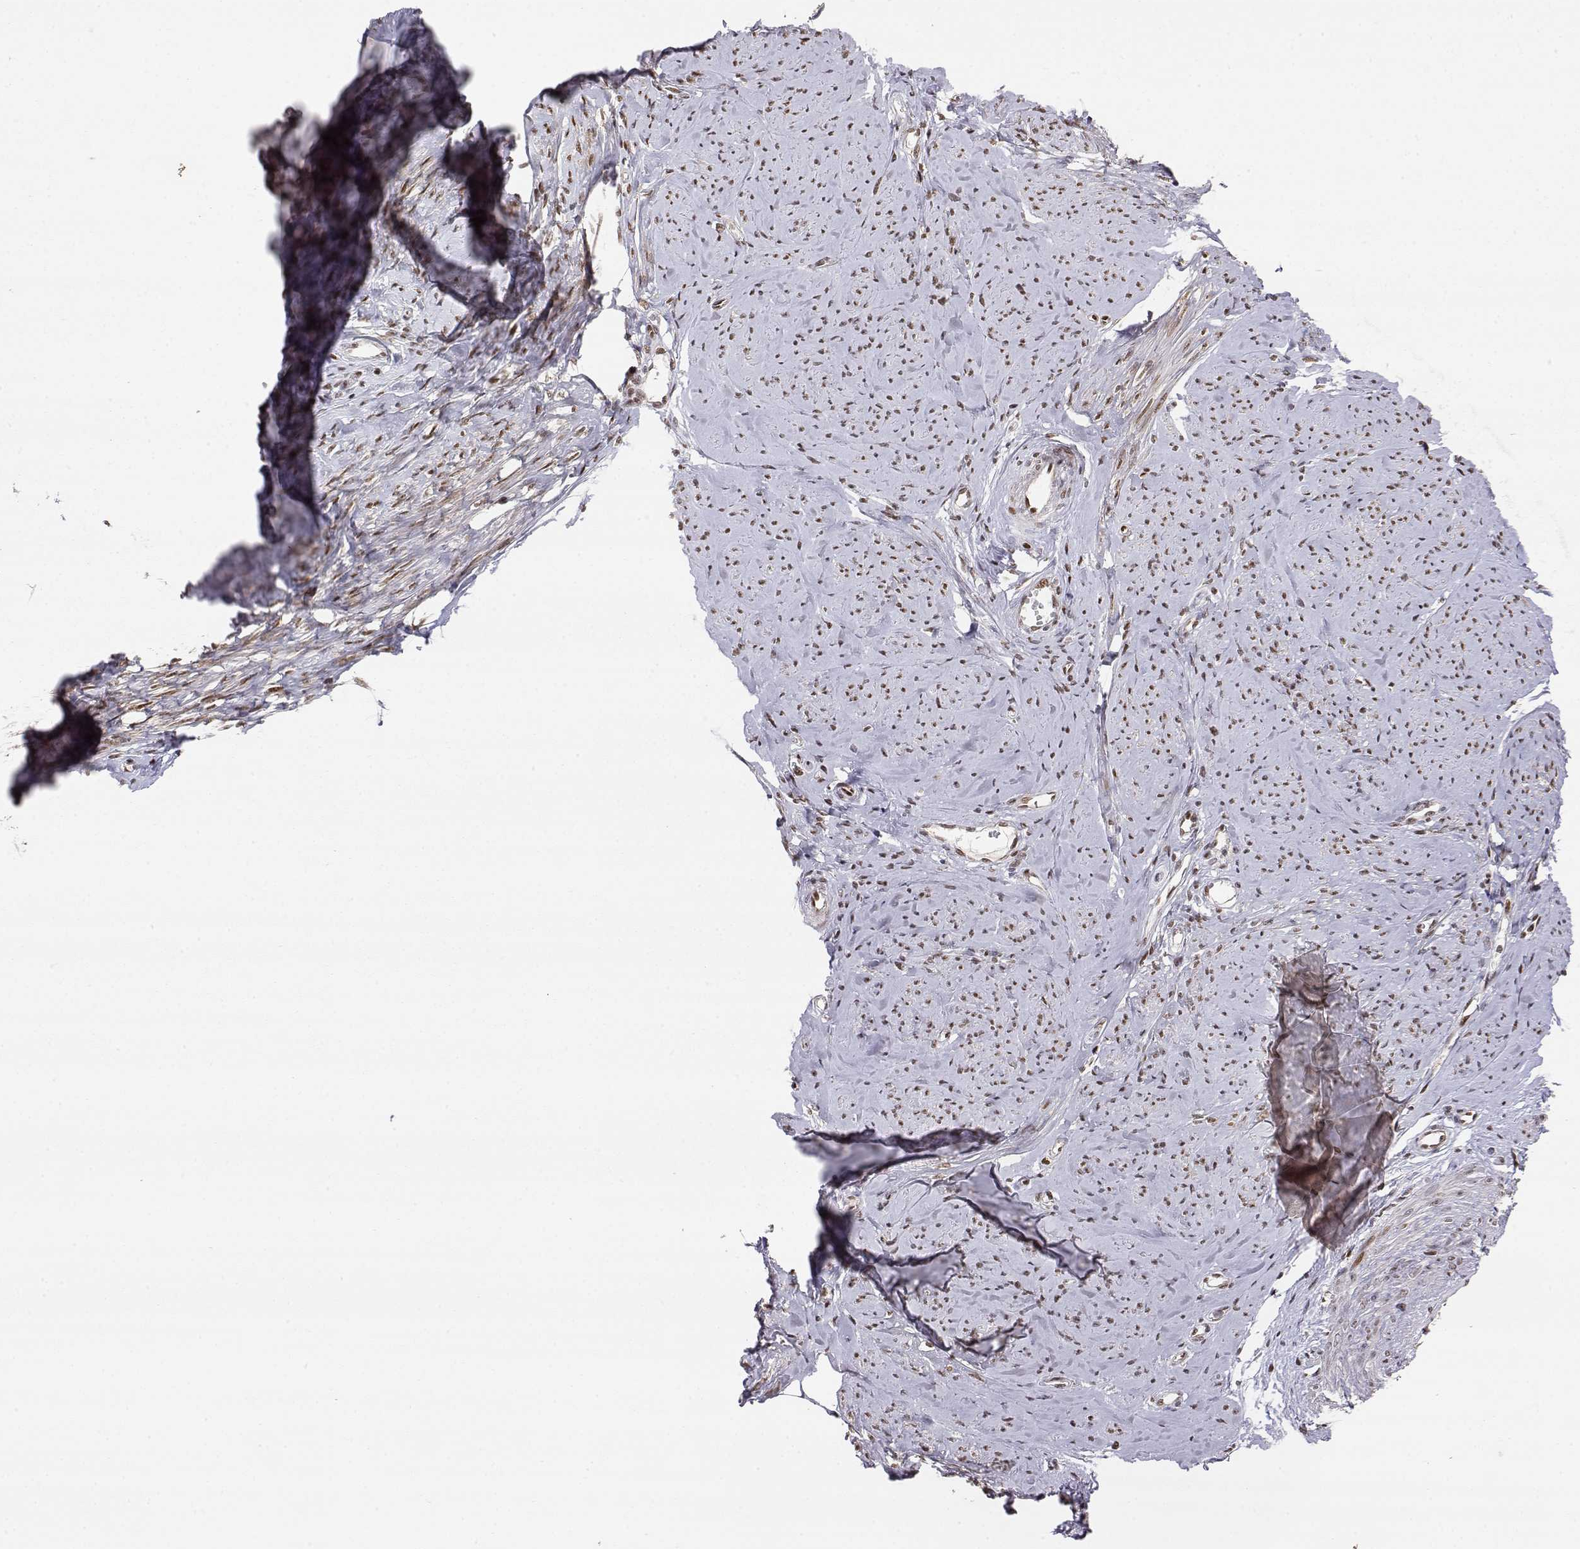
{"staining": {"intensity": "moderate", "quantity": ">75%", "location": "cytoplasmic/membranous,nuclear"}, "tissue": "smooth muscle", "cell_type": "Smooth muscle cells", "image_type": "normal", "snomed": [{"axis": "morphology", "description": "Normal tissue, NOS"}, {"axis": "topography", "description": "Smooth muscle"}], "caption": "This is a micrograph of IHC staining of unremarkable smooth muscle, which shows moderate staining in the cytoplasmic/membranous,nuclear of smooth muscle cells.", "gene": "BRCA1", "patient": {"sex": "female", "age": 48}}